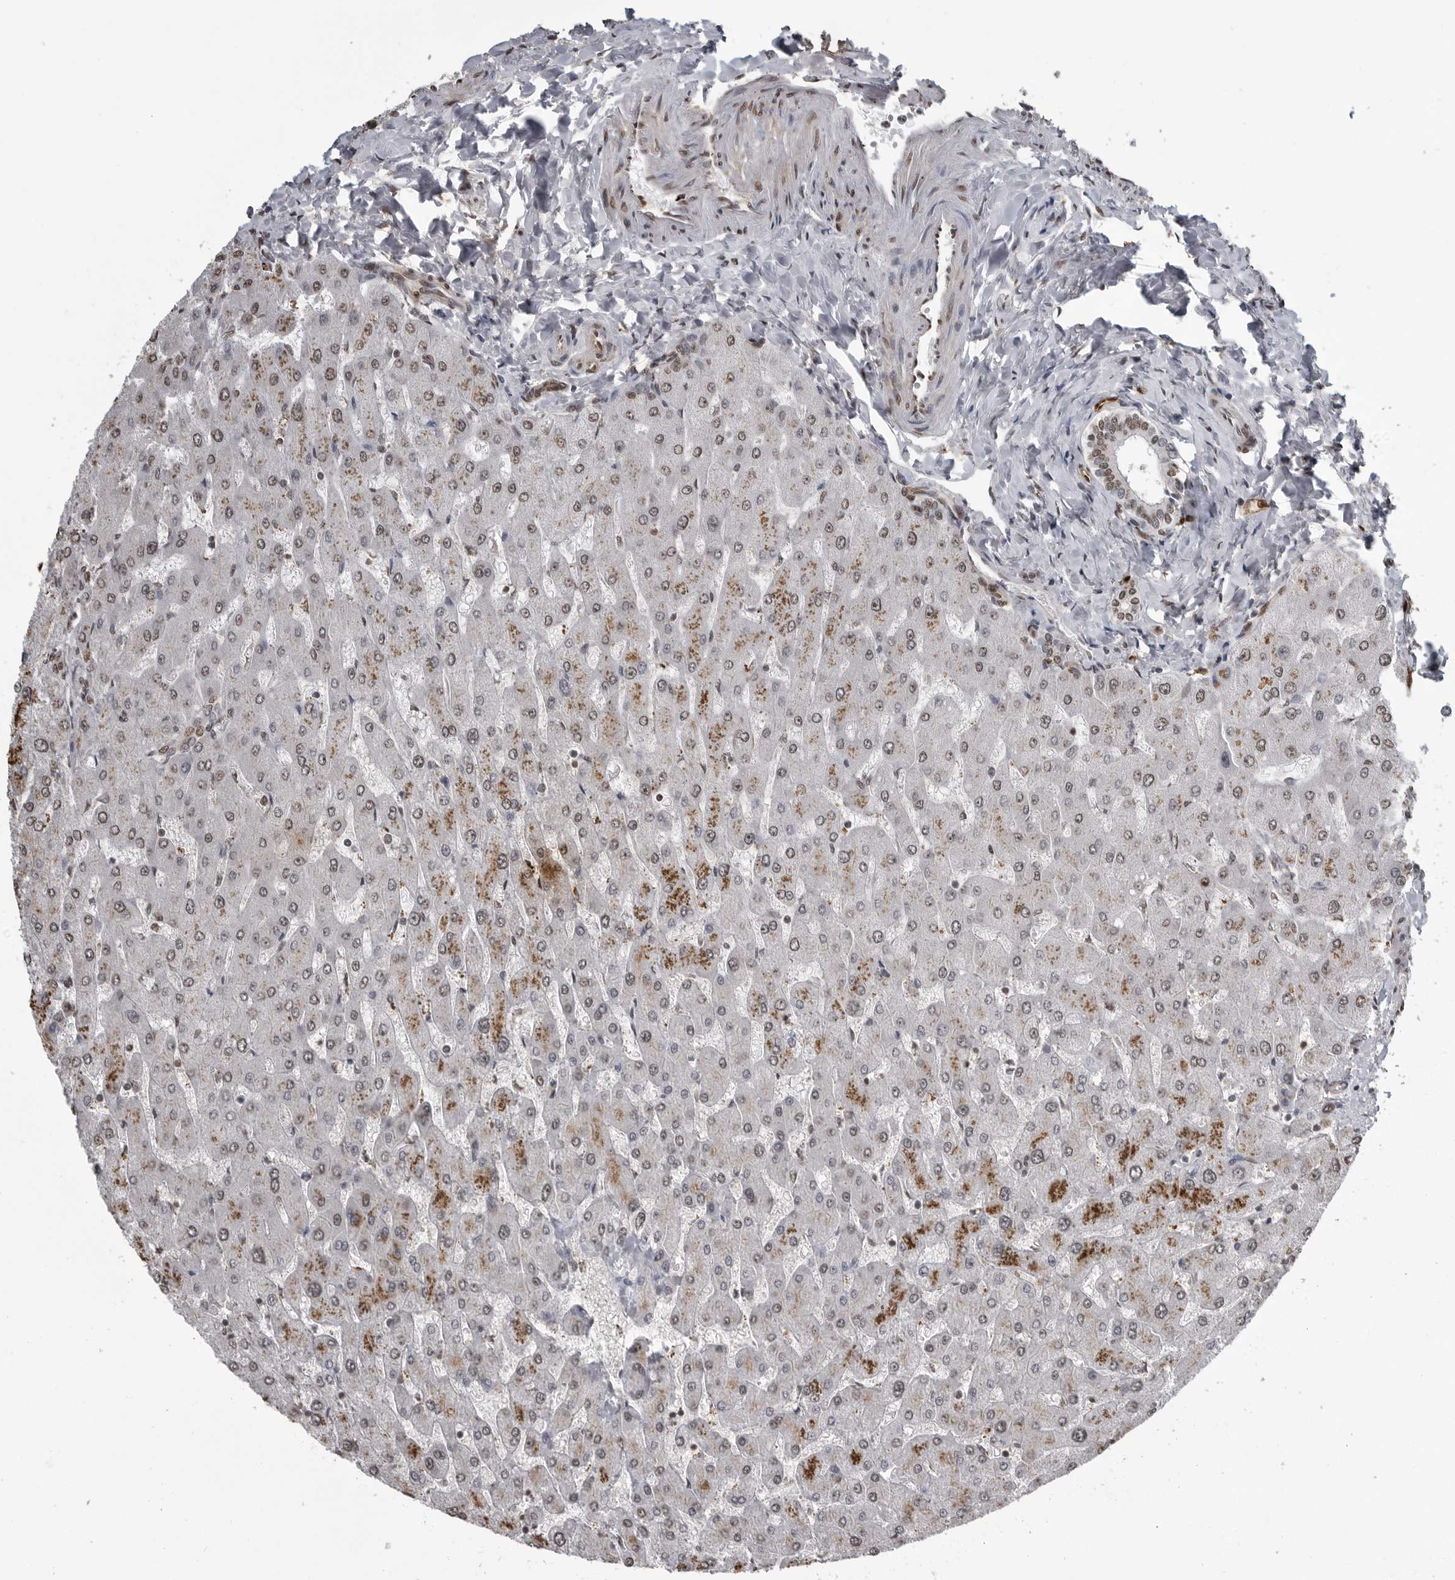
{"staining": {"intensity": "moderate", "quantity": ">75%", "location": "nuclear"}, "tissue": "liver", "cell_type": "Cholangiocytes", "image_type": "normal", "snomed": [{"axis": "morphology", "description": "Normal tissue, NOS"}, {"axis": "topography", "description": "Liver"}], "caption": "Immunohistochemistry histopathology image of benign human liver stained for a protein (brown), which displays medium levels of moderate nuclear positivity in approximately >75% of cholangiocytes.", "gene": "SMAD2", "patient": {"sex": "male", "age": 55}}